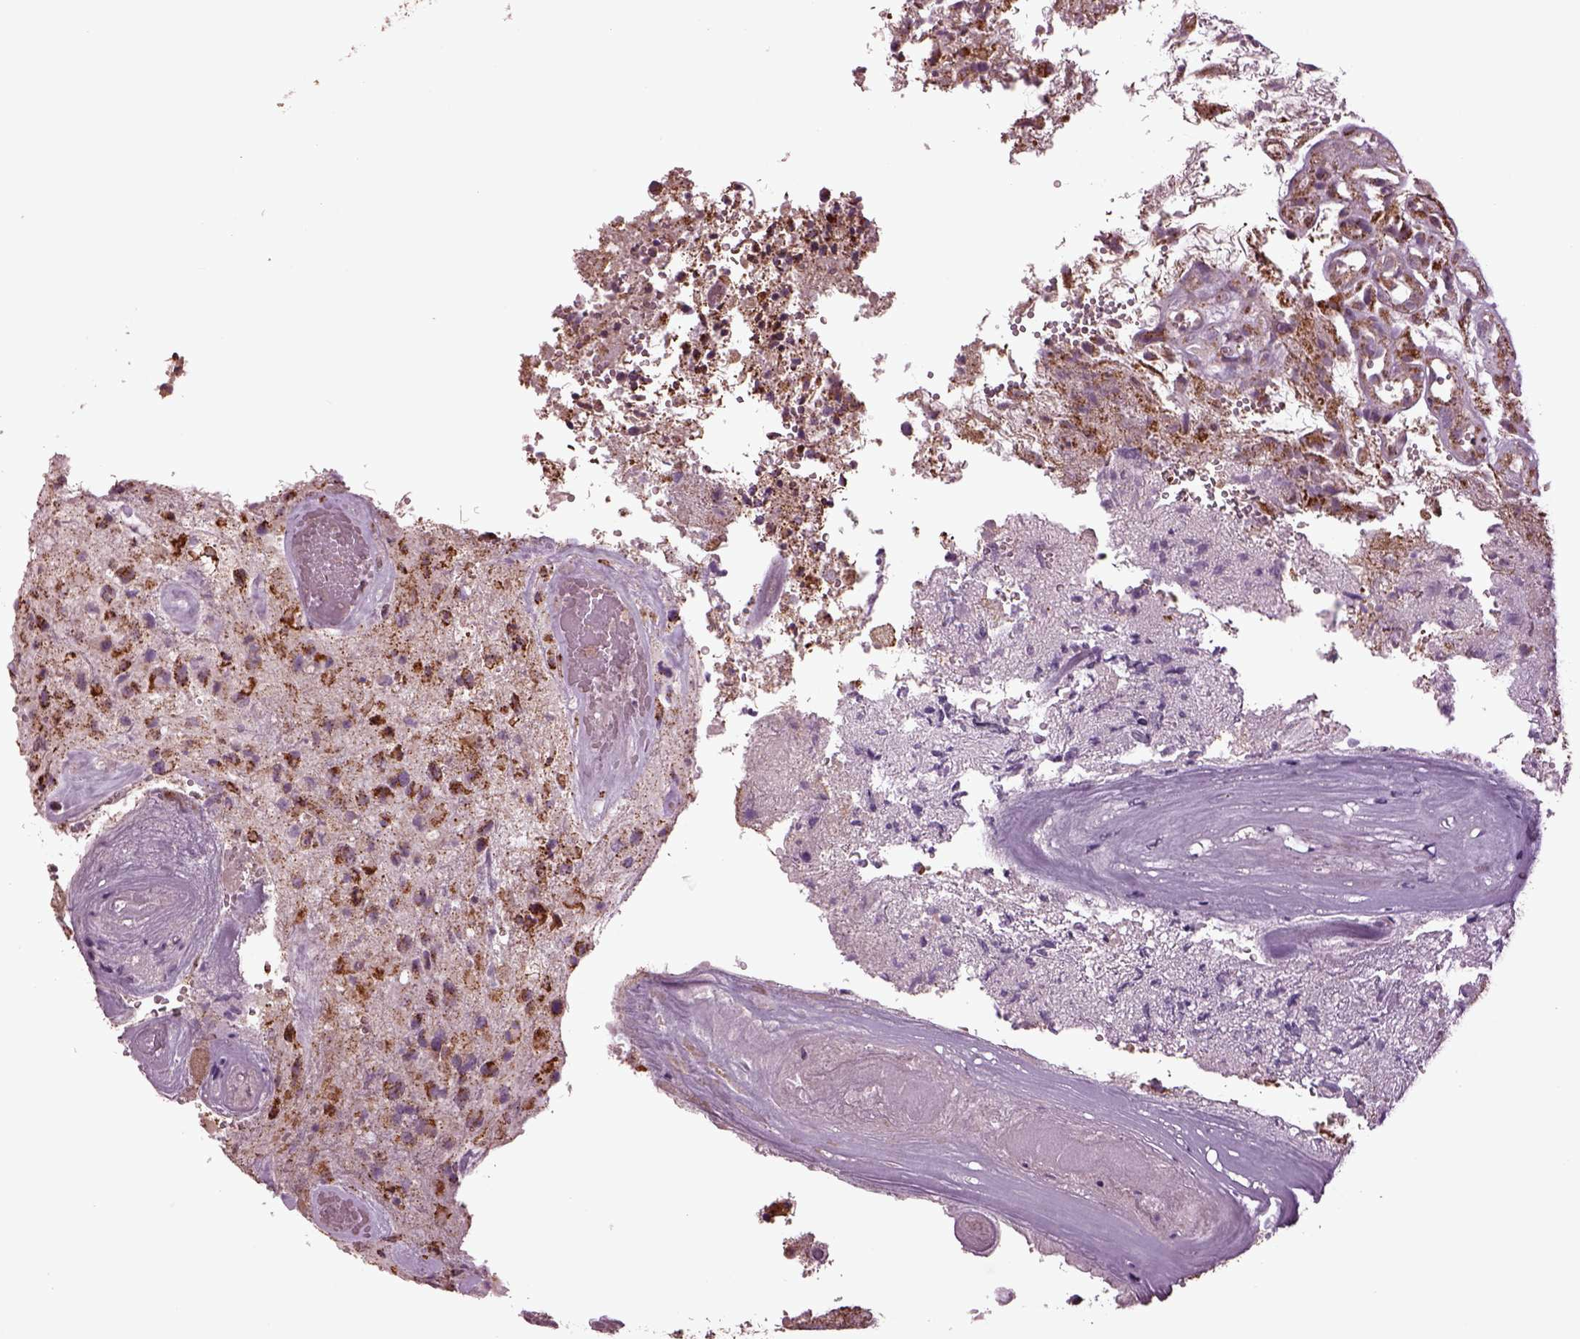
{"staining": {"intensity": "moderate", "quantity": ">75%", "location": "cytoplasmic/membranous"}, "tissue": "glioma", "cell_type": "Tumor cells", "image_type": "cancer", "snomed": [{"axis": "morphology", "description": "Glioma, malignant, High grade"}, {"axis": "topography", "description": "Brain"}], "caption": "Moderate cytoplasmic/membranous protein expression is seen in about >75% of tumor cells in malignant glioma (high-grade).", "gene": "TMEM254", "patient": {"sex": "female", "age": 71}}